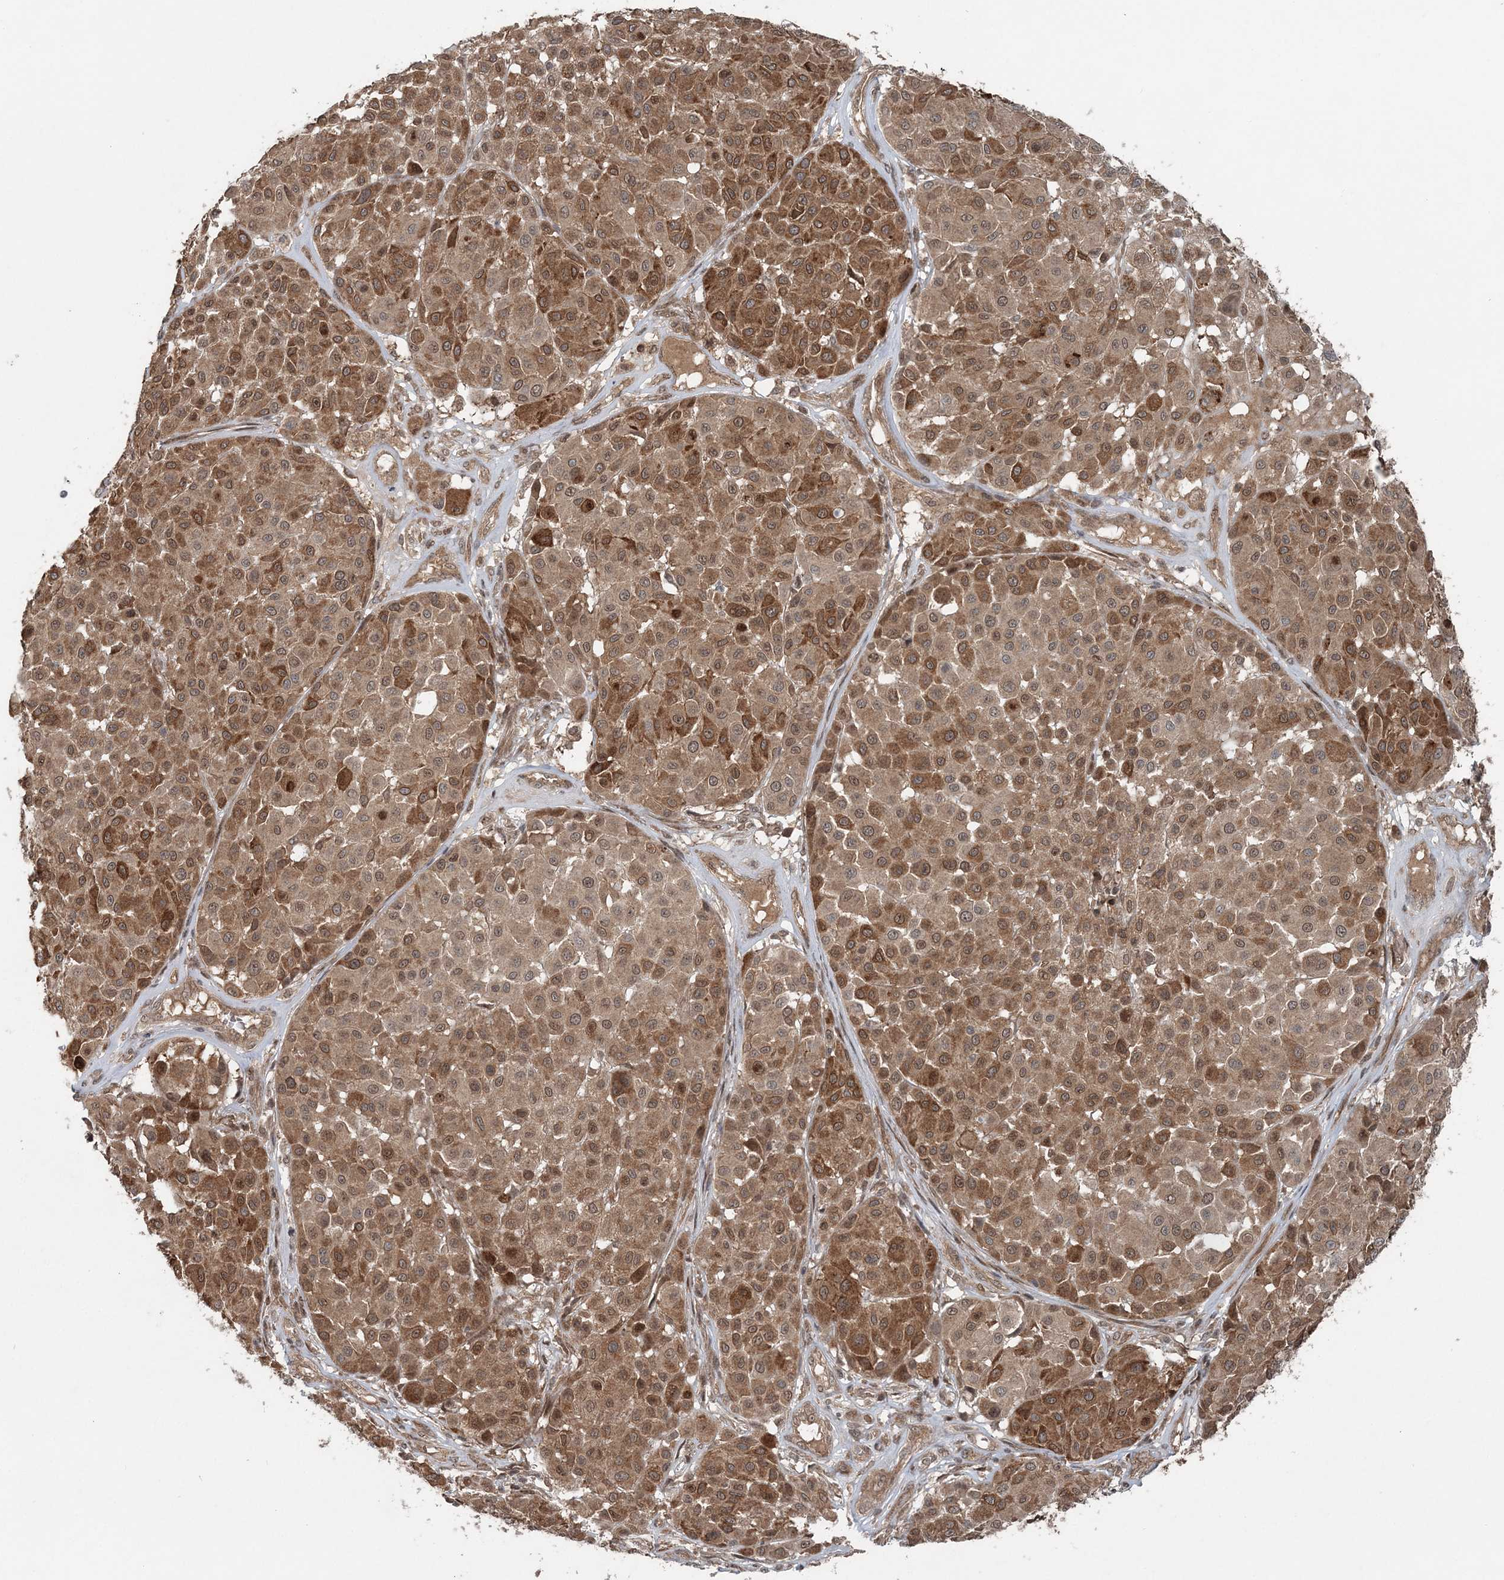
{"staining": {"intensity": "strong", "quantity": "25%-75%", "location": "cytoplasmic/membranous"}, "tissue": "melanoma", "cell_type": "Tumor cells", "image_type": "cancer", "snomed": [{"axis": "morphology", "description": "Malignant melanoma, Metastatic site"}, {"axis": "topography", "description": "Soft tissue"}], "caption": "Immunohistochemical staining of malignant melanoma (metastatic site) reveals strong cytoplasmic/membranous protein staining in about 25%-75% of tumor cells.", "gene": "FBXL17", "patient": {"sex": "male", "age": 41}}